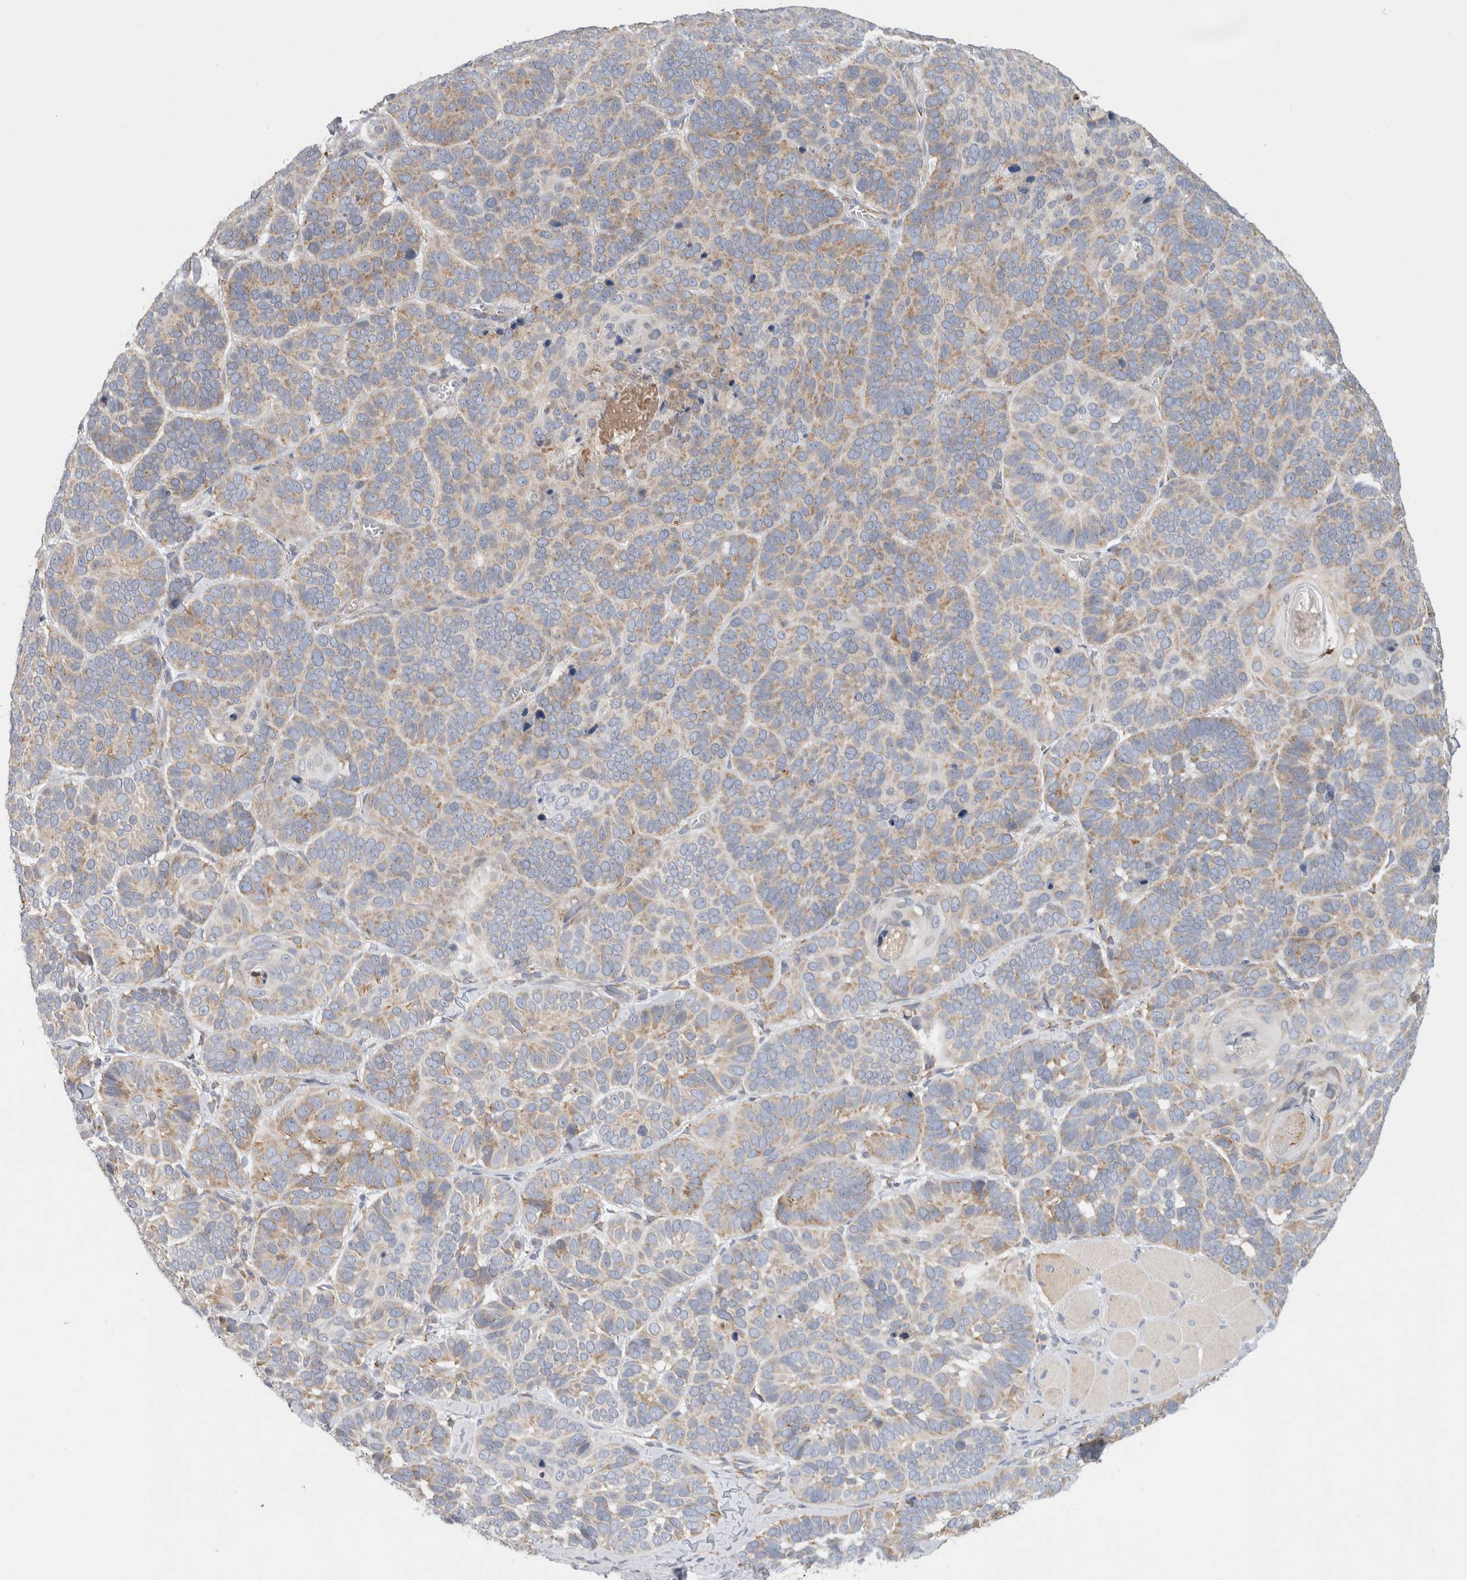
{"staining": {"intensity": "weak", "quantity": ">75%", "location": "cytoplasmic/membranous"}, "tissue": "skin cancer", "cell_type": "Tumor cells", "image_type": "cancer", "snomed": [{"axis": "morphology", "description": "Basal cell carcinoma"}, {"axis": "topography", "description": "Skin"}], "caption": "A brown stain labels weak cytoplasmic/membranous positivity of a protein in human skin basal cell carcinoma tumor cells.", "gene": "RPN2", "patient": {"sex": "male", "age": 62}}